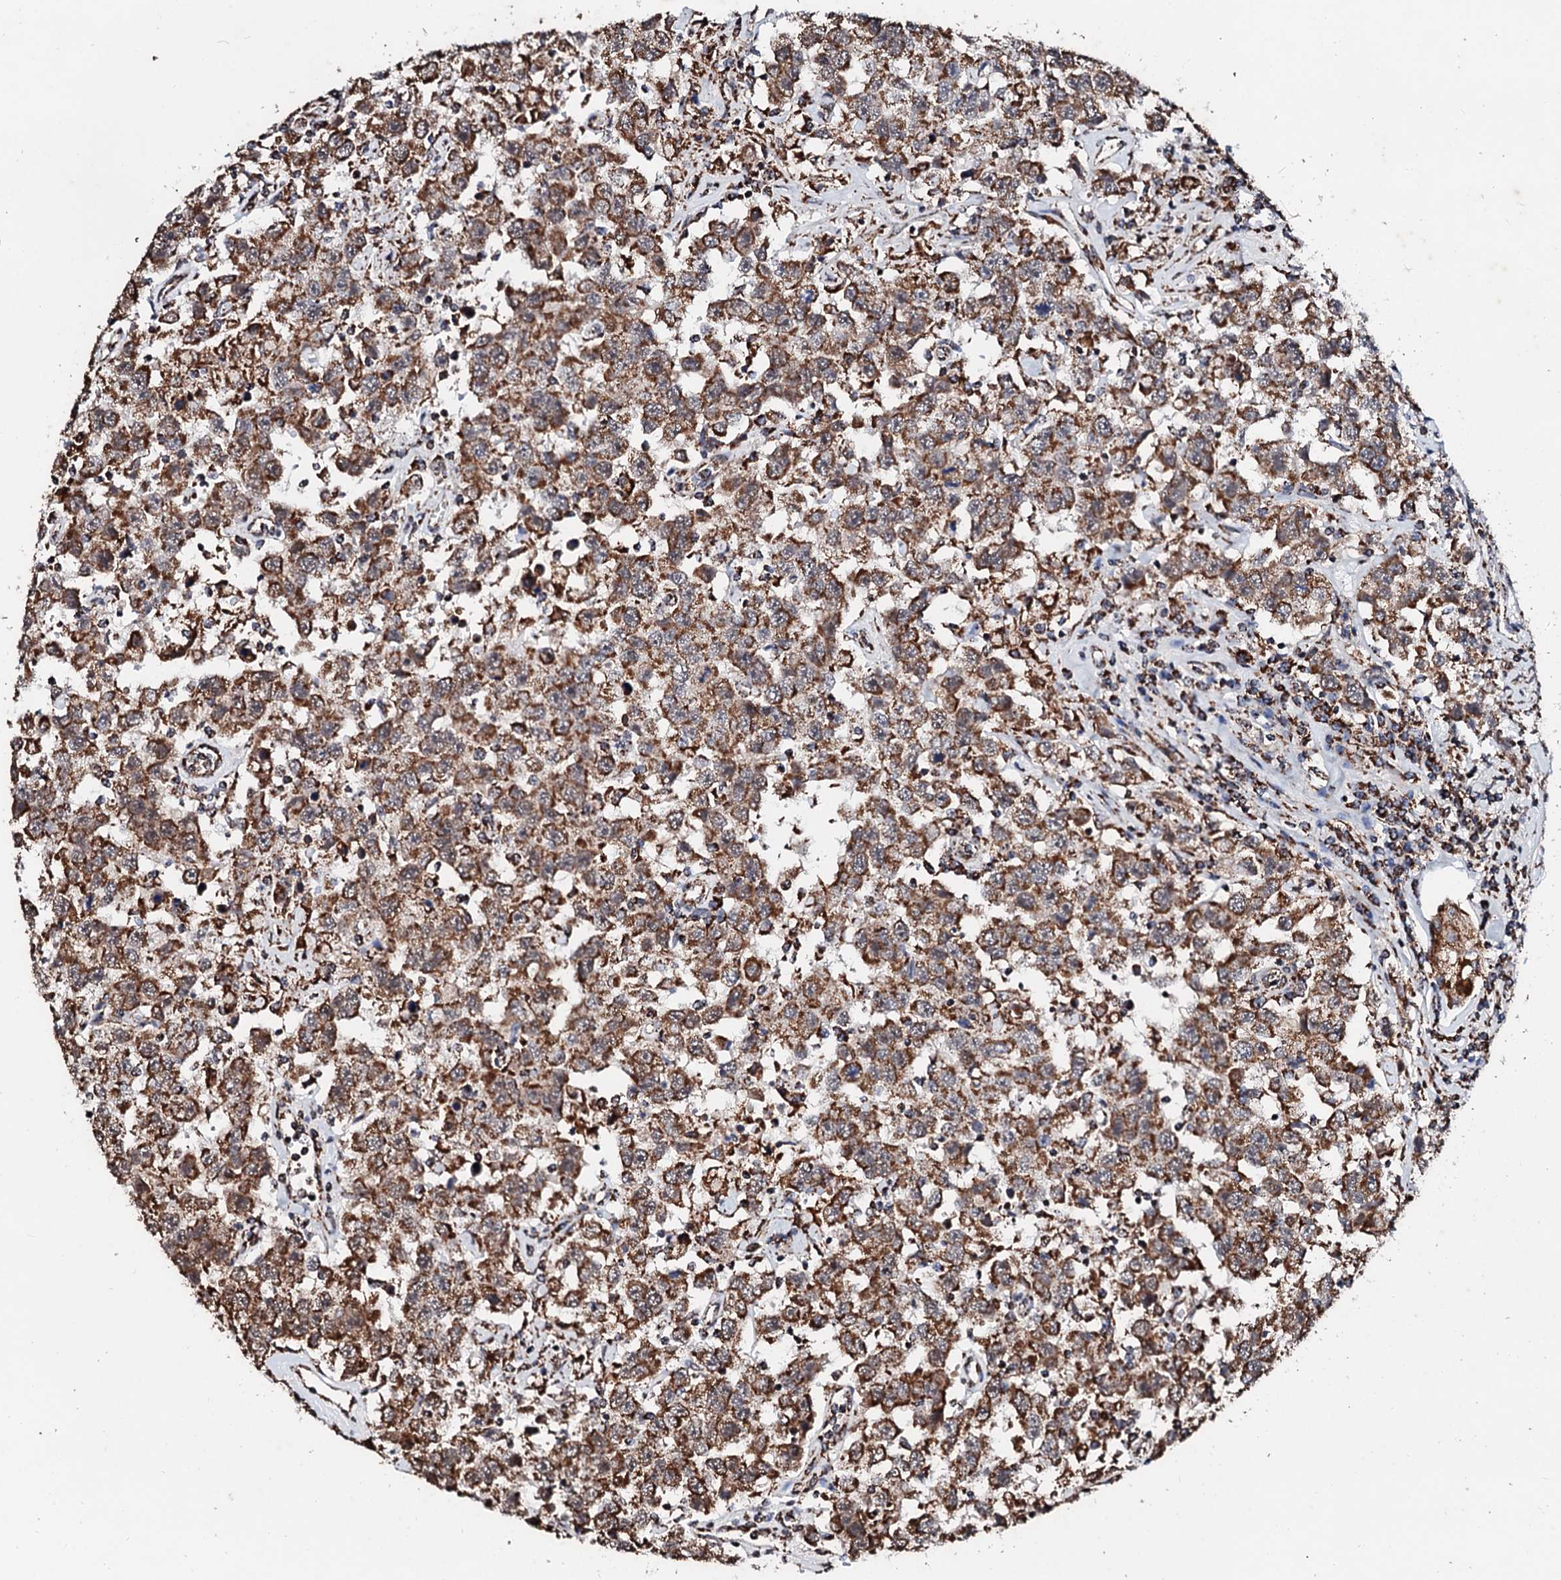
{"staining": {"intensity": "moderate", "quantity": ">75%", "location": "cytoplasmic/membranous"}, "tissue": "testis cancer", "cell_type": "Tumor cells", "image_type": "cancer", "snomed": [{"axis": "morphology", "description": "Seminoma, NOS"}, {"axis": "topography", "description": "Testis"}], "caption": "A micrograph of human seminoma (testis) stained for a protein shows moderate cytoplasmic/membranous brown staining in tumor cells. (brown staining indicates protein expression, while blue staining denotes nuclei).", "gene": "SECISBP2L", "patient": {"sex": "male", "age": 41}}